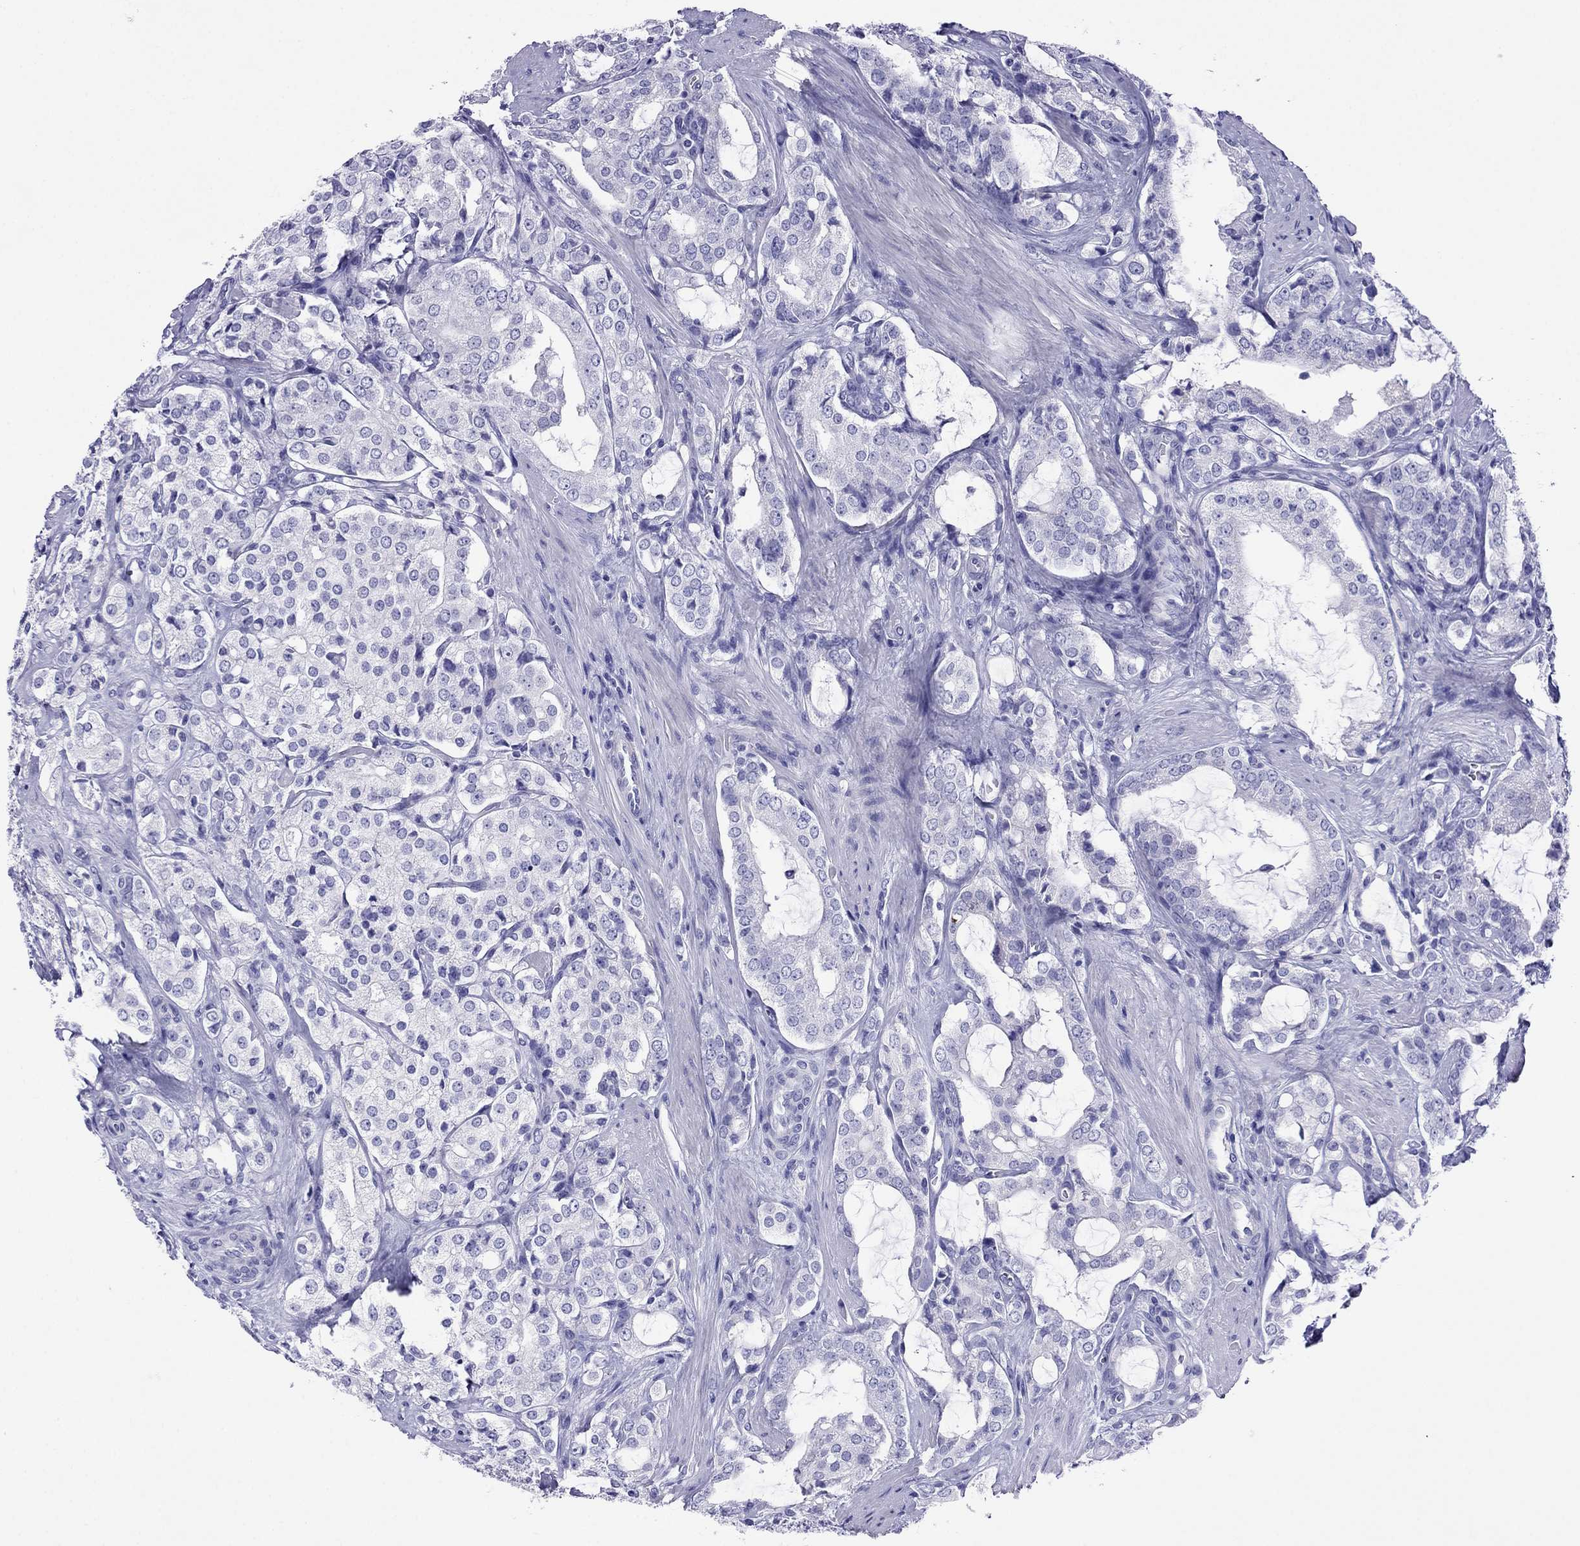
{"staining": {"intensity": "negative", "quantity": "none", "location": "none"}, "tissue": "prostate cancer", "cell_type": "Tumor cells", "image_type": "cancer", "snomed": [{"axis": "morphology", "description": "Adenocarcinoma, NOS"}, {"axis": "topography", "description": "Prostate"}], "caption": "Tumor cells are negative for protein expression in human prostate cancer (adenocarcinoma).", "gene": "PCDHA6", "patient": {"sex": "male", "age": 66}}